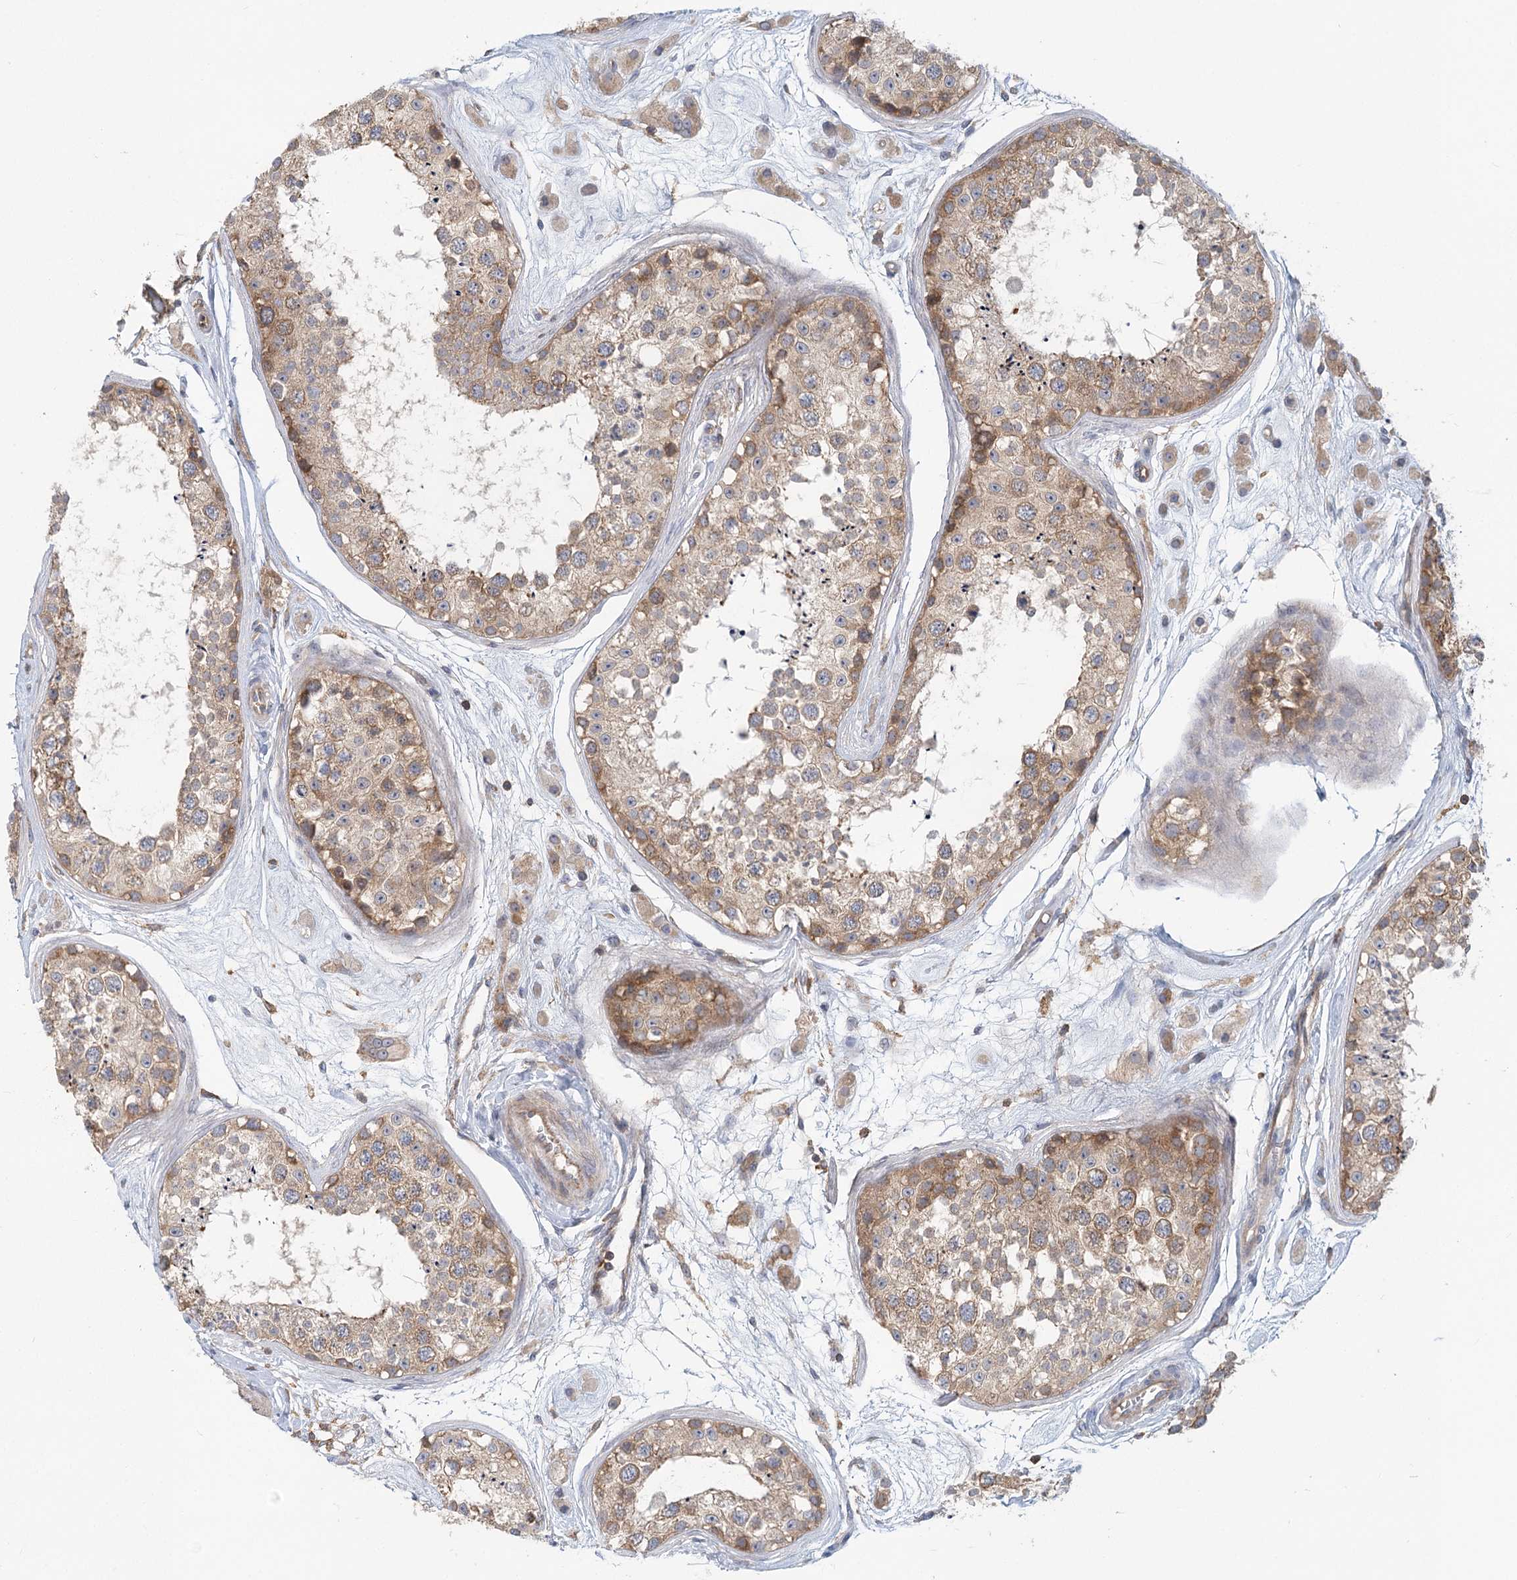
{"staining": {"intensity": "moderate", "quantity": ">75%", "location": "cytoplasmic/membranous"}, "tissue": "testis", "cell_type": "Cells in seminiferous ducts", "image_type": "normal", "snomed": [{"axis": "morphology", "description": "Normal tissue, NOS"}, {"axis": "topography", "description": "Testis"}], "caption": "The histopathology image exhibits a brown stain indicating the presence of a protein in the cytoplasmic/membranous of cells in seminiferous ducts in testis.", "gene": "UMPS", "patient": {"sex": "male", "age": 25}}